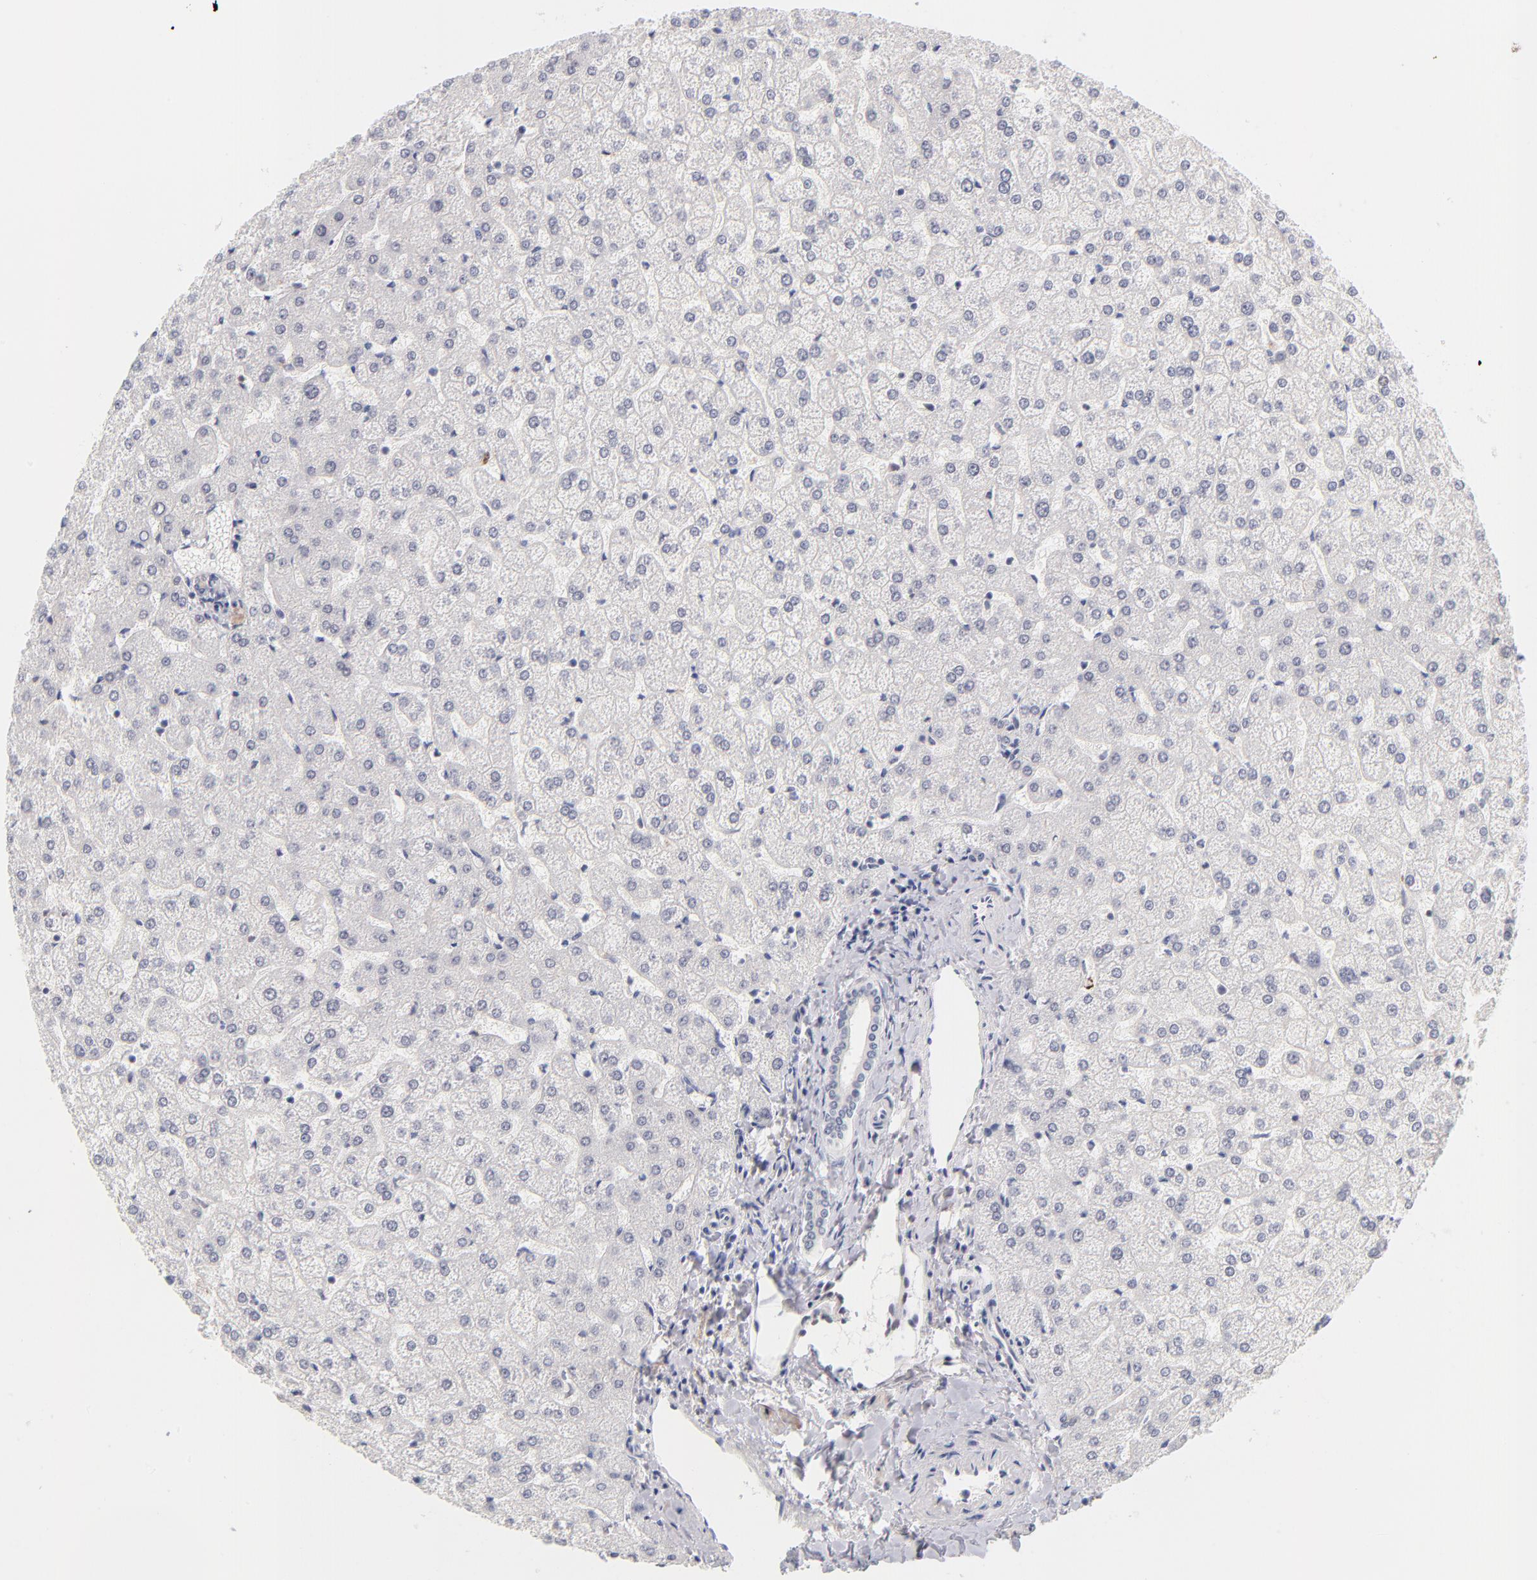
{"staining": {"intensity": "negative", "quantity": "none", "location": "none"}, "tissue": "liver", "cell_type": "Cholangiocytes", "image_type": "normal", "snomed": [{"axis": "morphology", "description": "Normal tissue, NOS"}, {"axis": "topography", "description": "Liver"}], "caption": "A histopathology image of human liver is negative for staining in cholangiocytes. Brightfield microscopy of immunohistochemistry (IHC) stained with DAB (brown) and hematoxylin (blue), captured at high magnification.", "gene": "PARP1", "patient": {"sex": "female", "age": 32}}